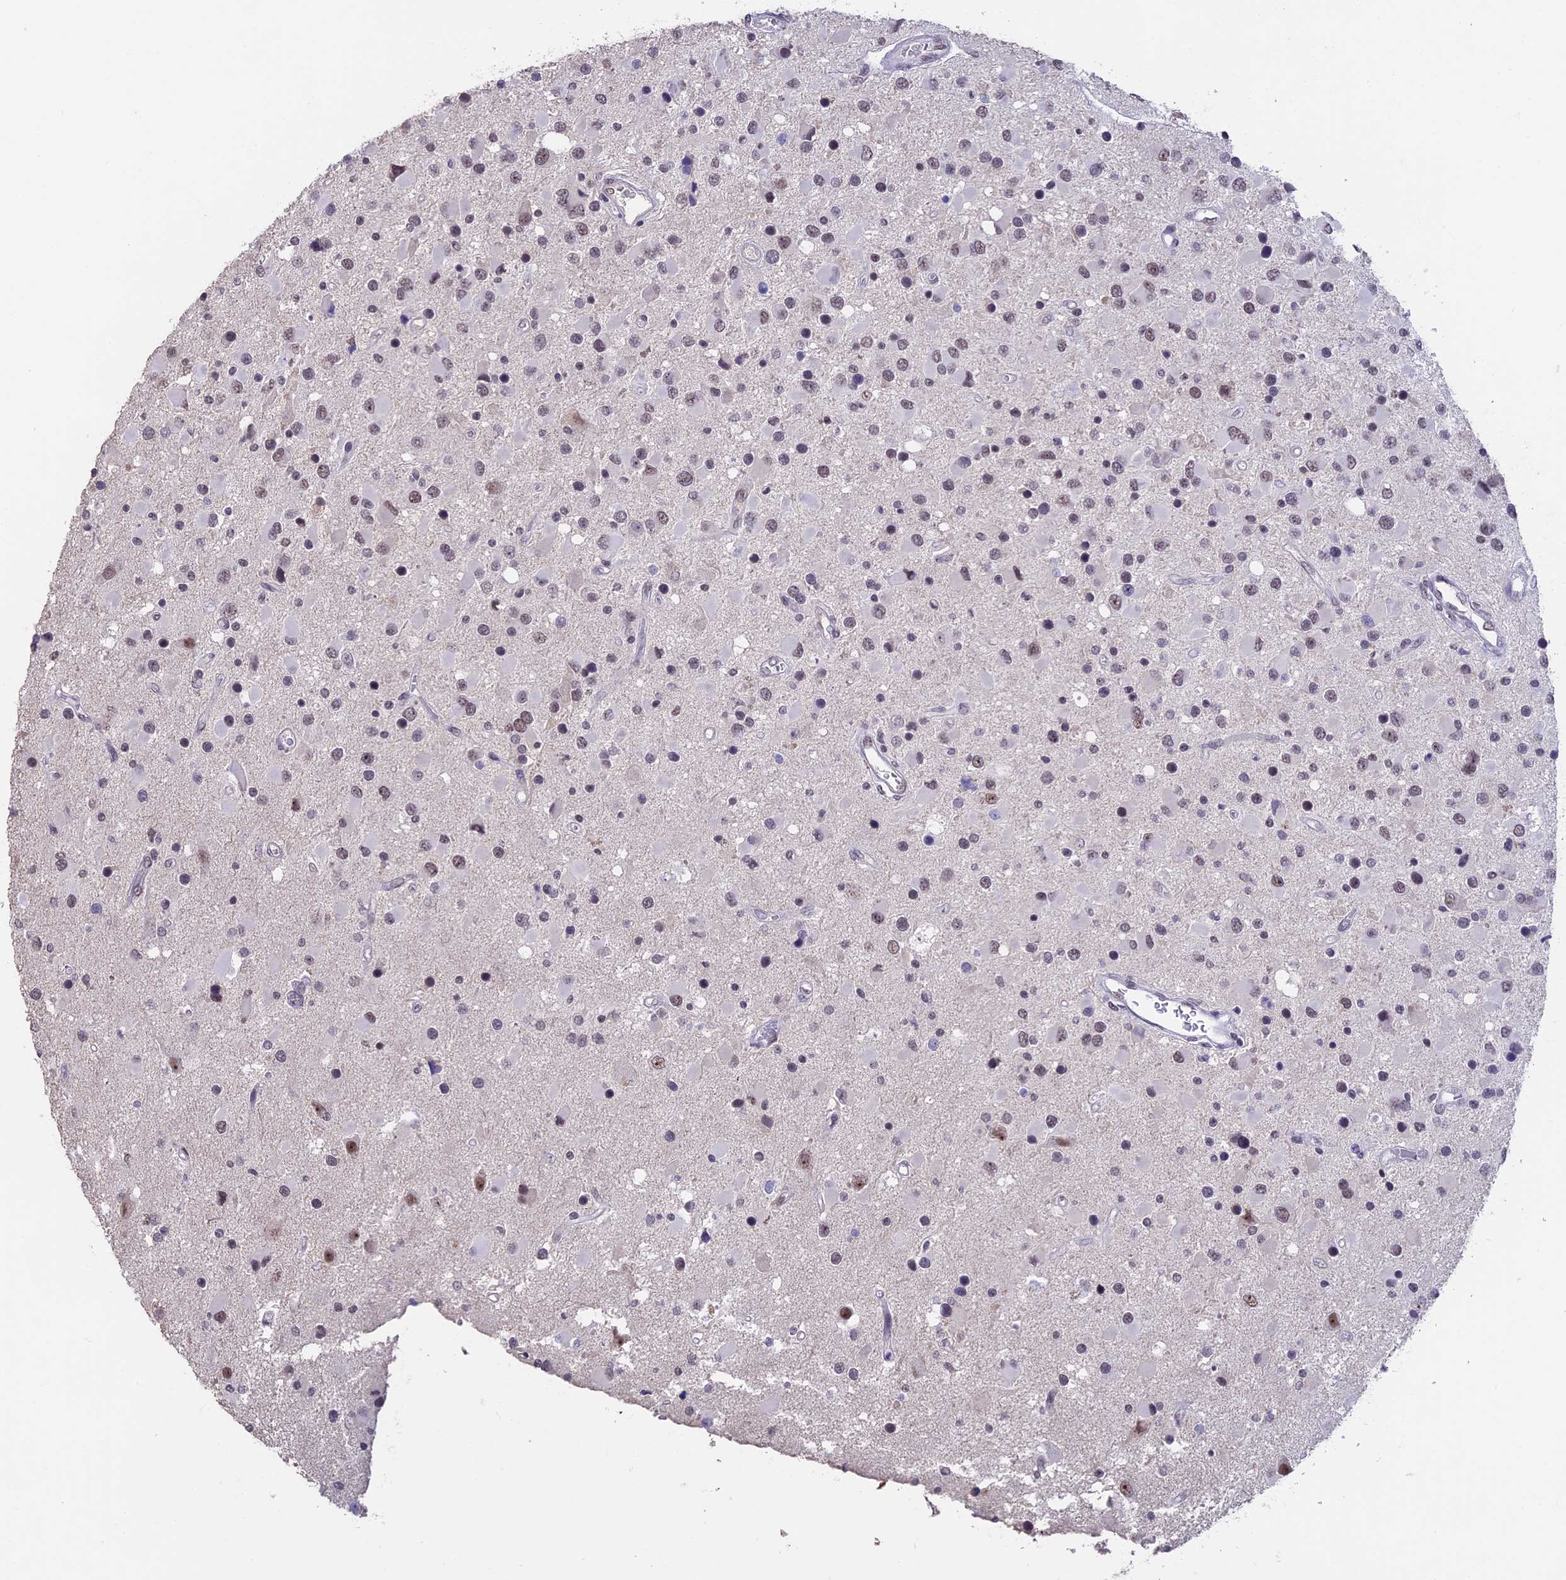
{"staining": {"intensity": "weak", "quantity": "25%-75%", "location": "nuclear"}, "tissue": "glioma", "cell_type": "Tumor cells", "image_type": "cancer", "snomed": [{"axis": "morphology", "description": "Glioma, malignant, High grade"}, {"axis": "topography", "description": "Brain"}], "caption": "This photomicrograph shows IHC staining of malignant glioma (high-grade), with low weak nuclear positivity in approximately 25%-75% of tumor cells.", "gene": "SETD2", "patient": {"sex": "male", "age": 53}}